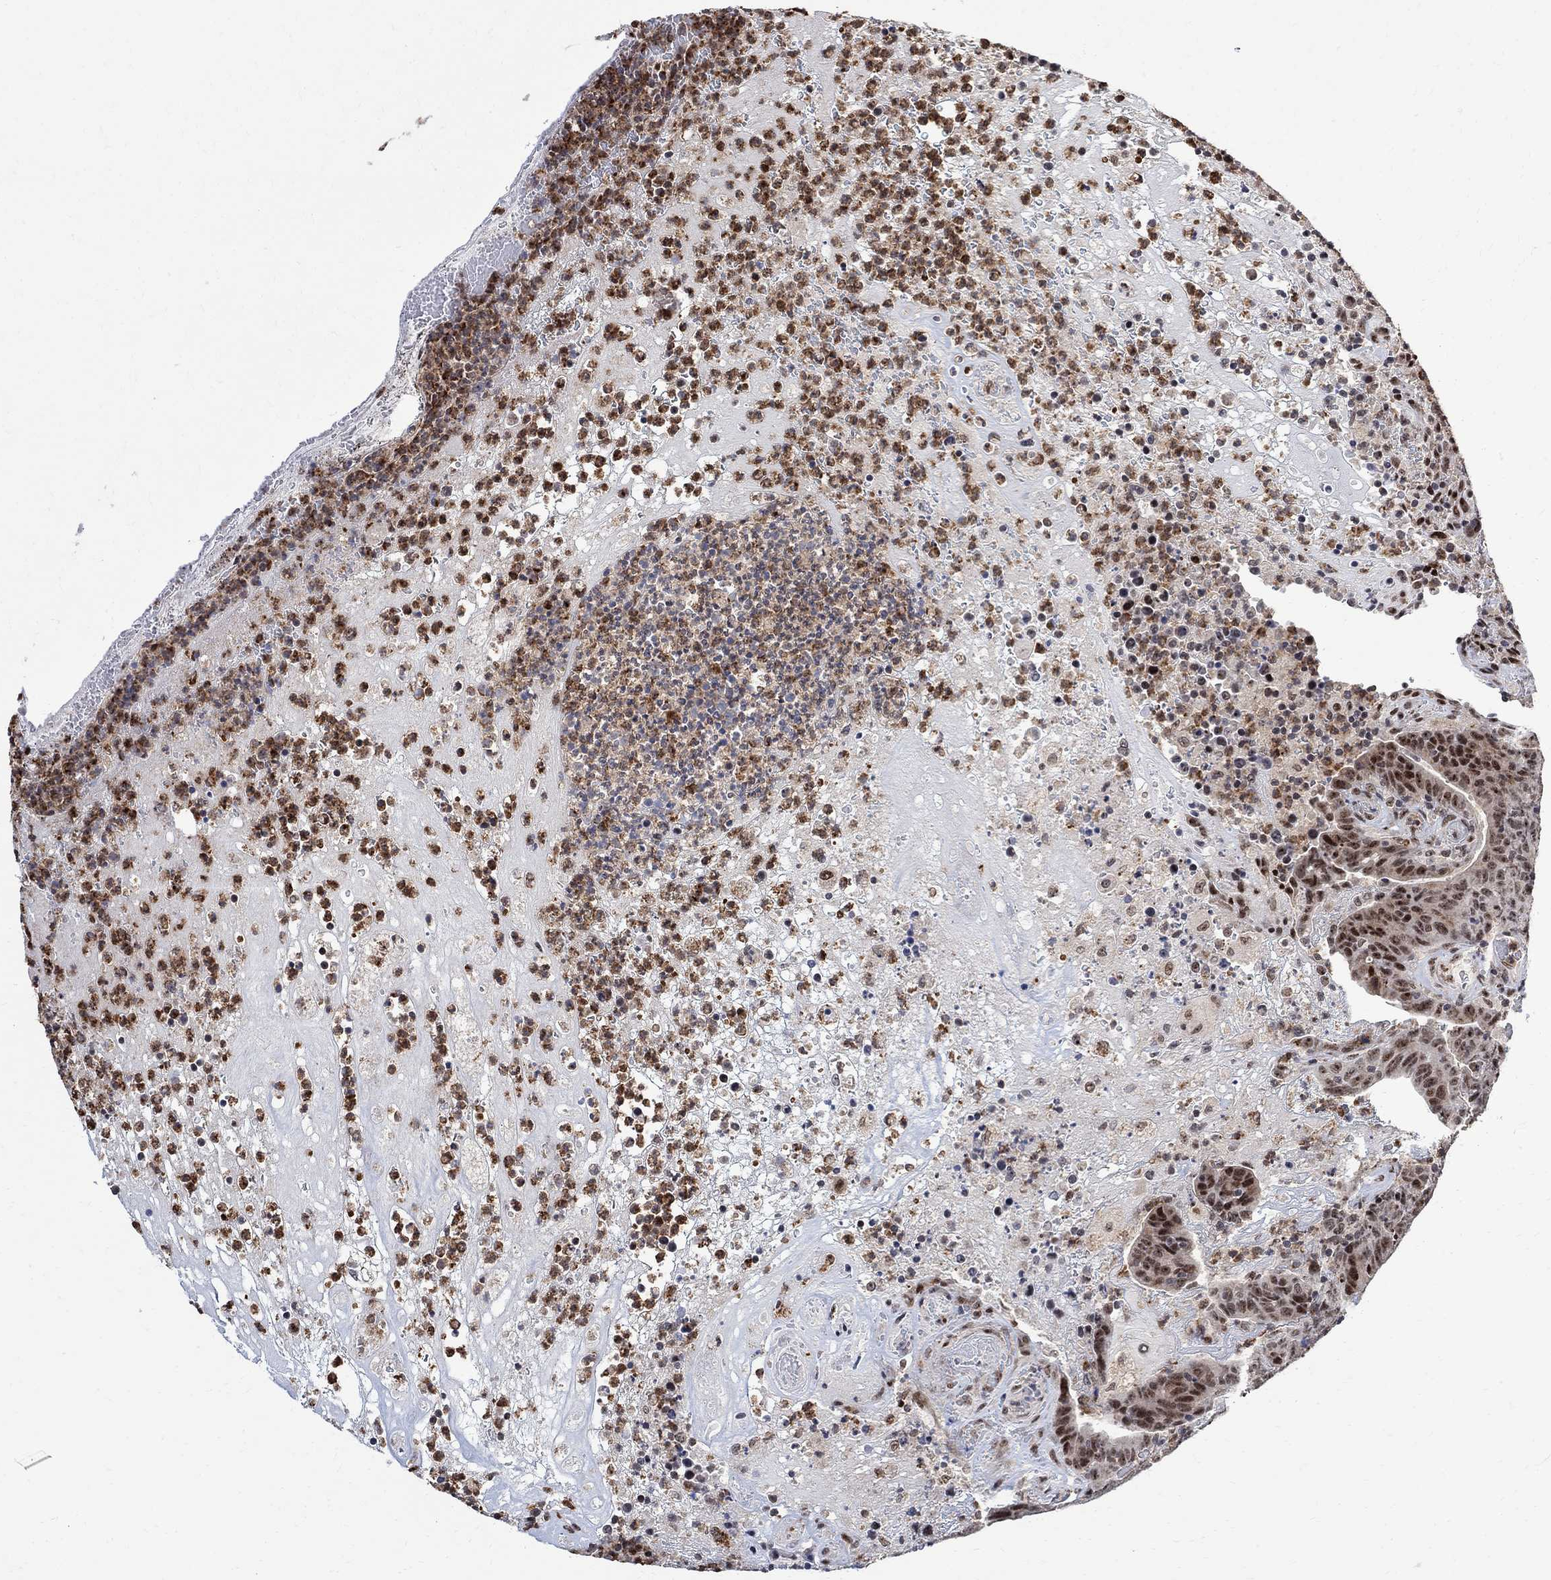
{"staining": {"intensity": "moderate", "quantity": ">75%", "location": "nuclear"}, "tissue": "colorectal cancer", "cell_type": "Tumor cells", "image_type": "cancer", "snomed": [{"axis": "morphology", "description": "Adenocarcinoma, NOS"}, {"axis": "topography", "description": "Colon"}], "caption": "Moderate nuclear expression is seen in approximately >75% of tumor cells in colorectal cancer (adenocarcinoma).", "gene": "E4F1", "patient": {"sex": "female", "age": 75}}